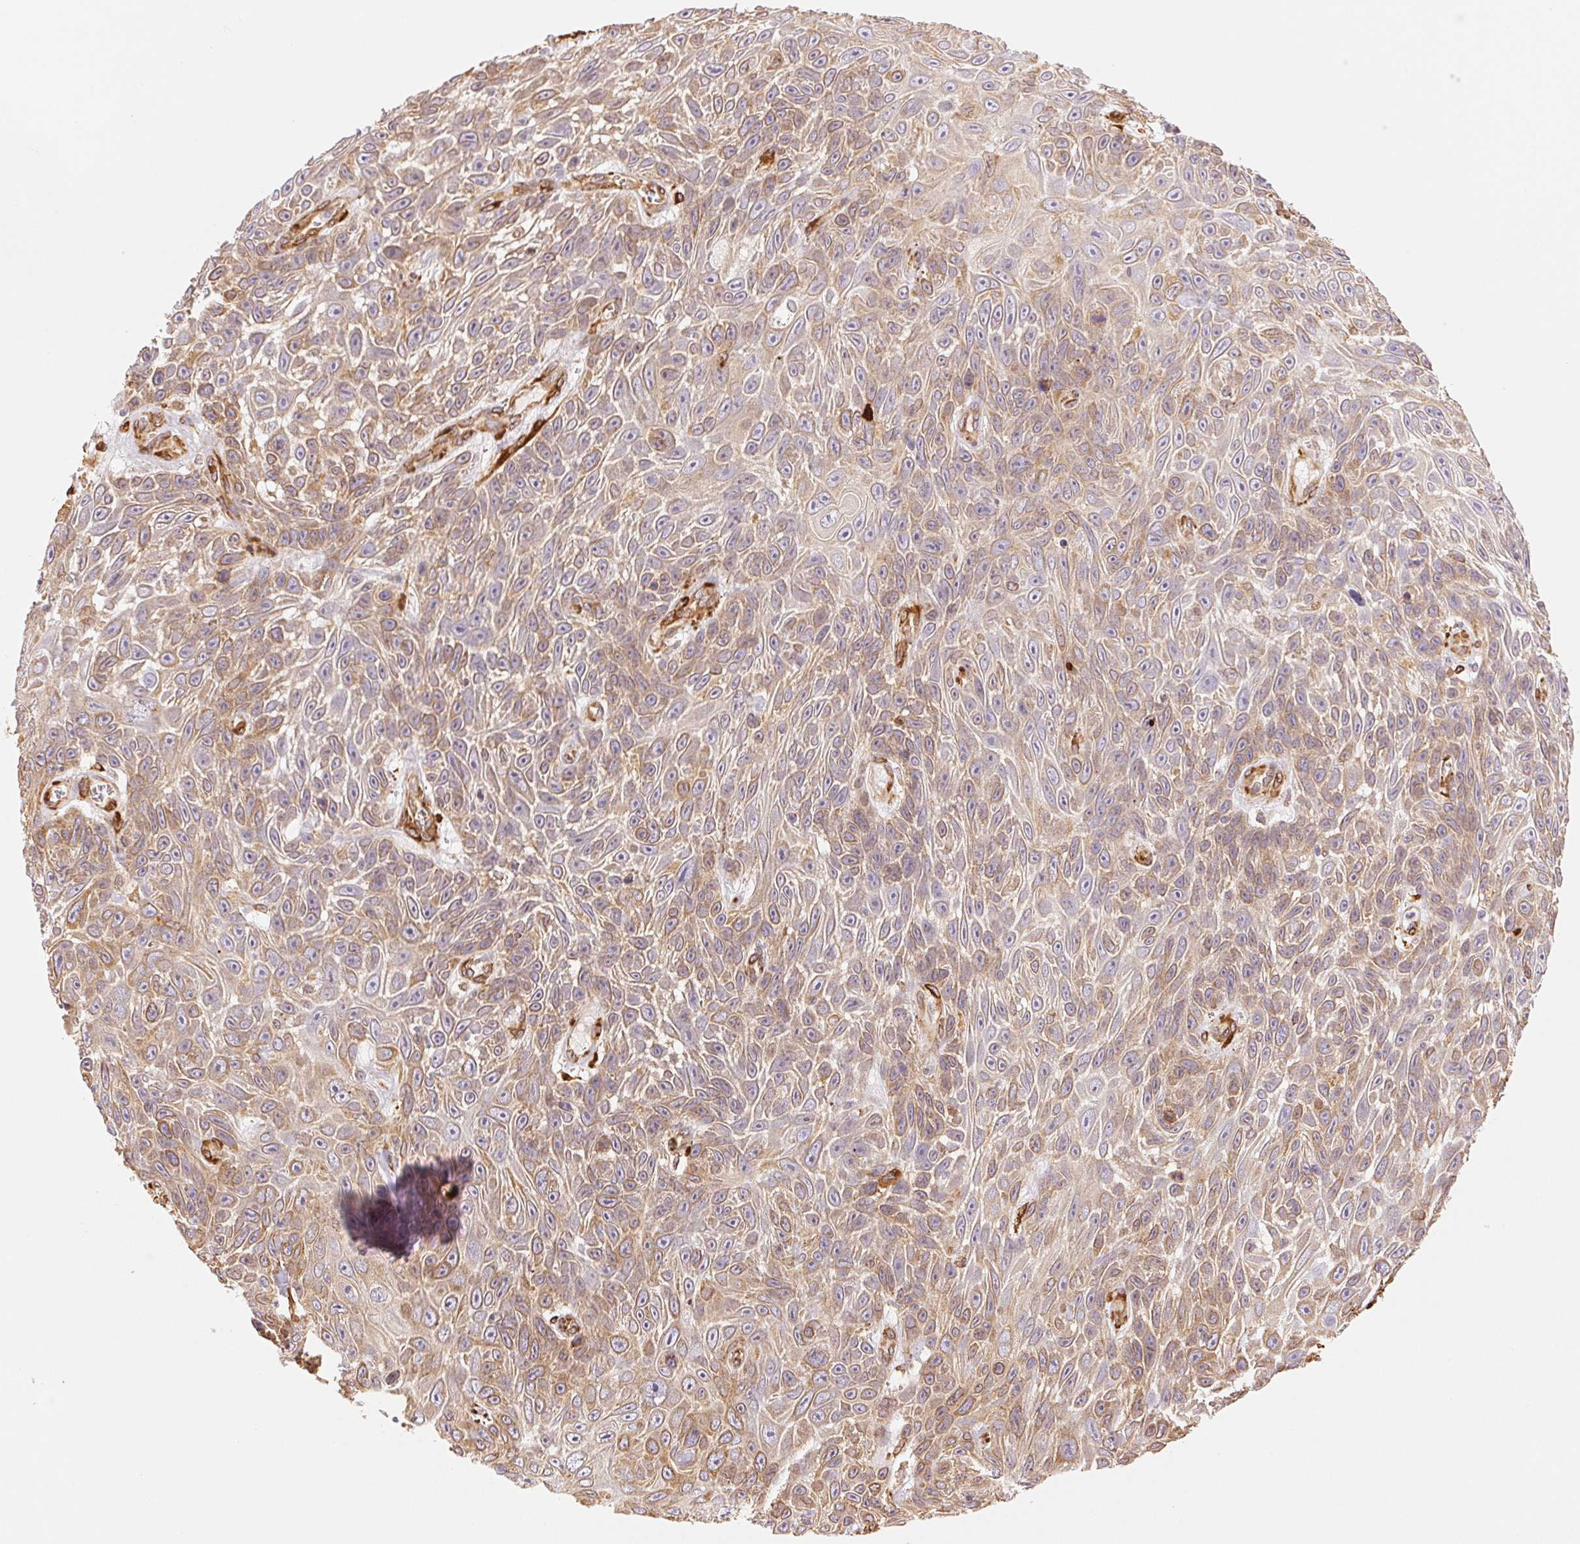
{"staining": {"intensity": "weak", "quantity": ">75%", "location": "cytoplasmic/membranous"}, "tissue": "skin cancer", "cell_type": "Tumor cells", "image_type": "cancer", "snomed": [{"axis": "morphology", "description": "Squamous cell carcinoma, NOS"}, {"axis": "topography", "description": "Skin"}], "caption": "Human skin cancer stained with a protein marker demonstrates weak staining in tumor cells.", "gene": "RCN3", "patient": {"sex": "male", "age": 82}}